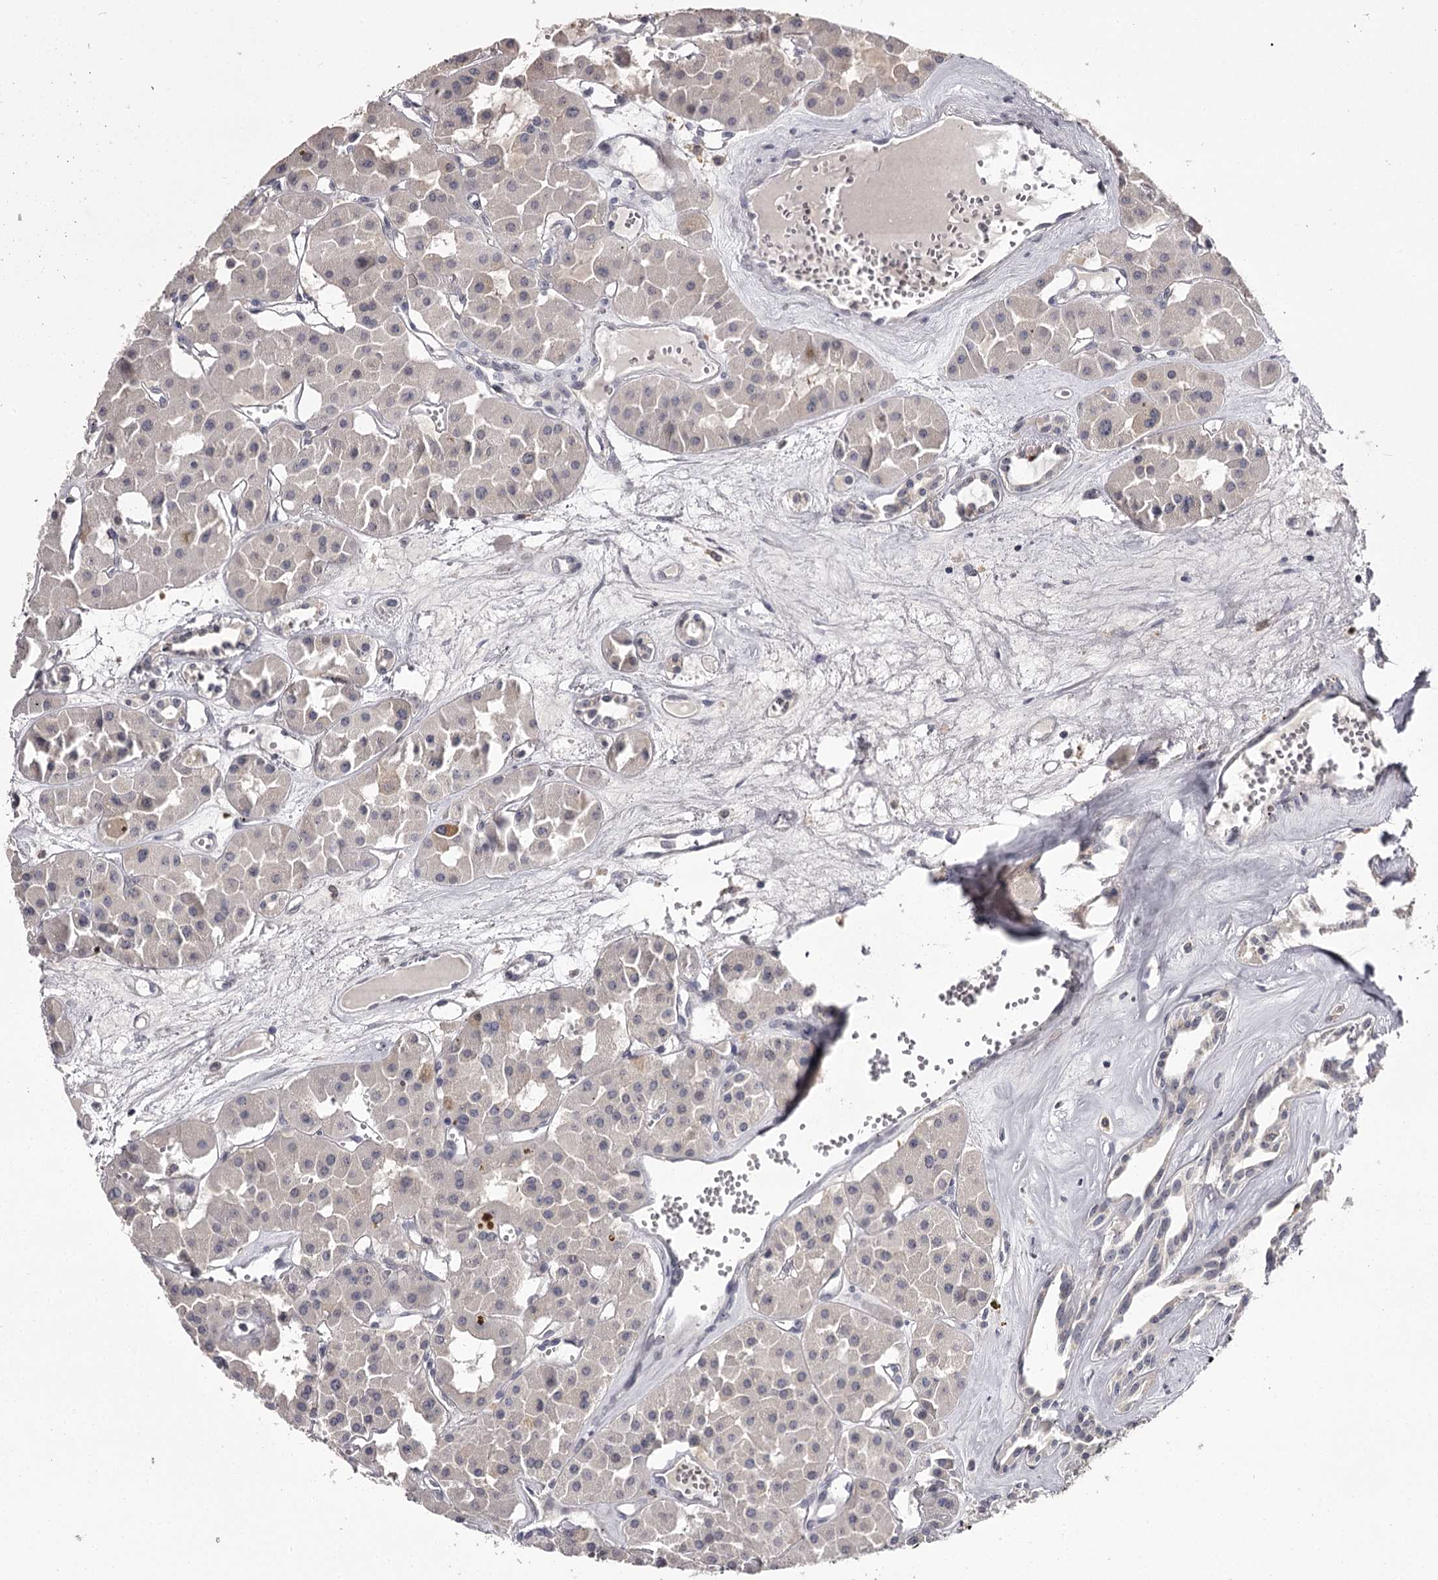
{"staining": {"intensity": "weak", "quantity": "<25%", "location": "cytoplasmic/membranous"}, "tissue": "renal cancer", "cell_type": "Tumor cells", "image_type": "cancer", "snomed": [{"axis": "morphology", "description": "Carcinoma, NOS"}, {"axis": "topography", "description": "Kidney"}], "caption": "Renal cancer stained for a protein using IHC shows no staining tumor cells.", "gene": "SLC32A1", "patient": {"sex": "female", "age": 75}}